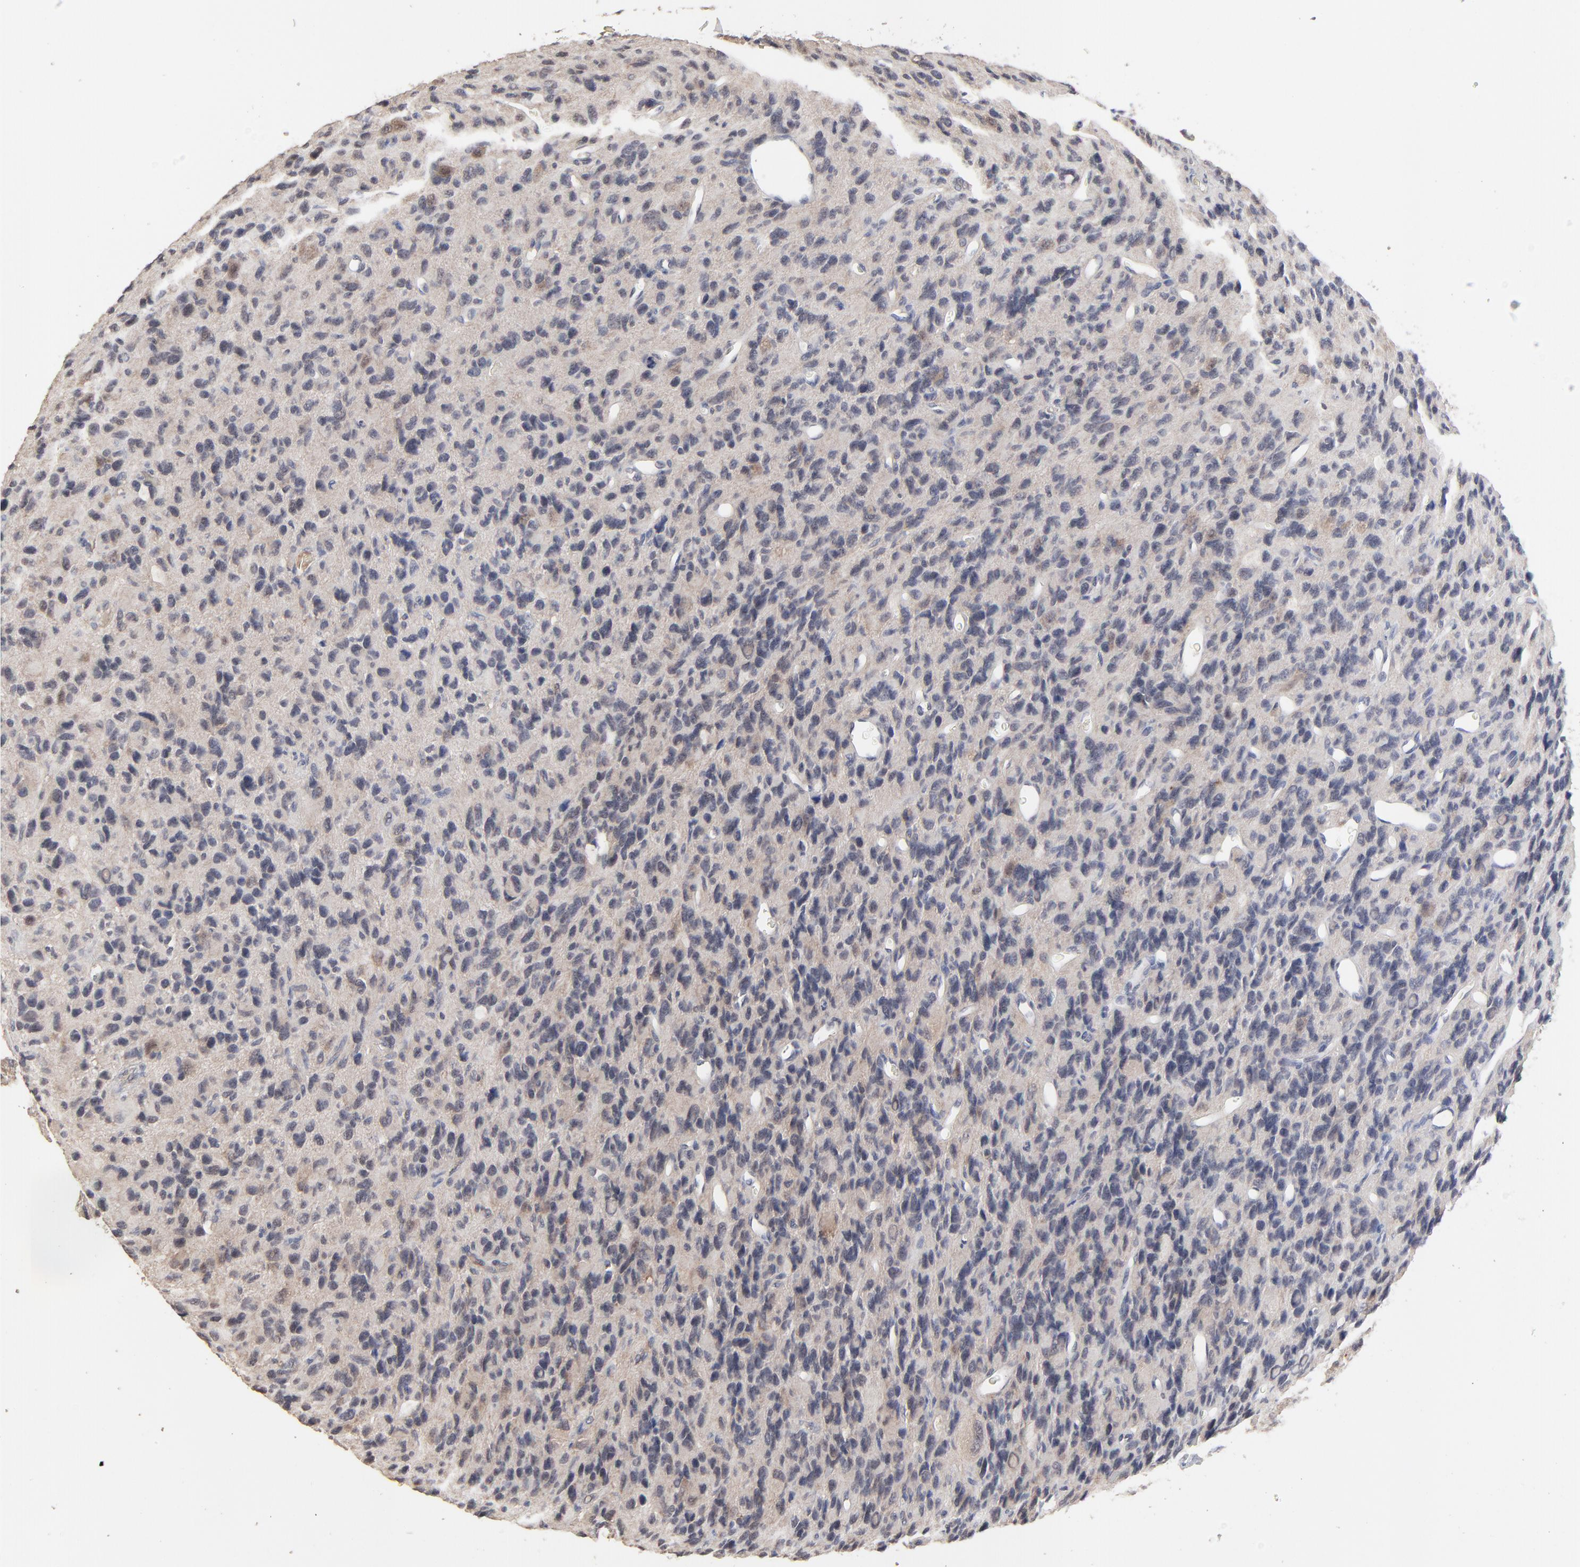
{"staining": {"intensity": "weak", "quantity": "<25%", "location": "nuclear"}, "tissue": "glioma", "cell_type": "Tumor cells", "image_type": "cancer", "snomed": [{"axis": "morphology", "description": "Glioma, malignant, High grade"}, {"axis": "topography", "description": "Brain"}], "caption": "An immunohistochemistry (IHC) micrograph of glioma is shown. There is no staining in tumor cells of glioma.", "gene": "FAM199X", "patient": {"sex": "male", "age": 77}}